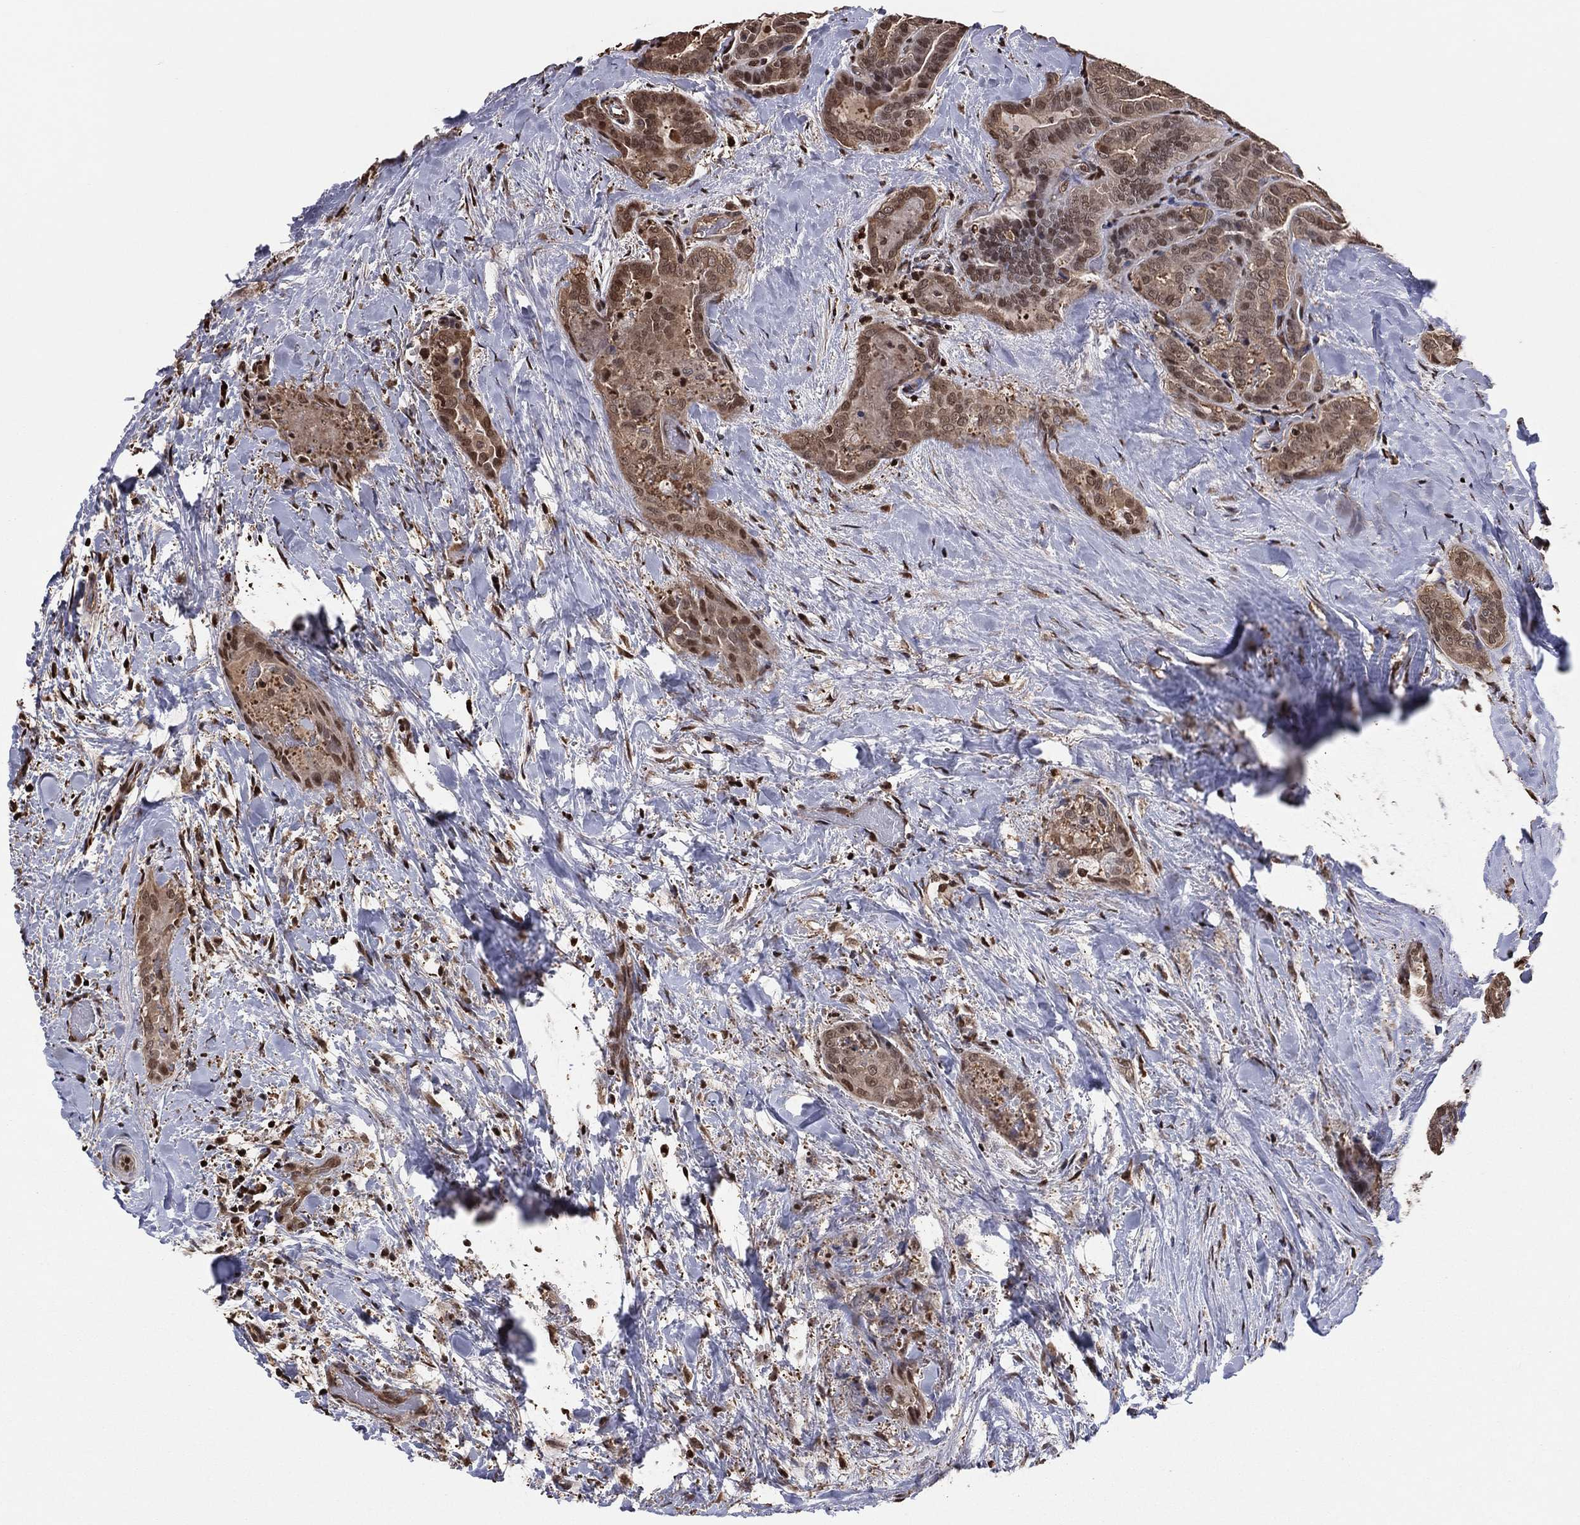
{"staining": {"intensity": "moderate", "quantity": "25%-75%", "location": "cytoplasmic/membranous,nuclear"}, "tissue": "thyroid cancer", "cell_type": "Tumor cells", "image_type": "cancer", "snomed": [{"axis": "morphology", "description": "Papillary adenocarcinoma, NOS"}, {"axis": "topography", "description": "Thyroid gland"}], "caption": "This is an image of immunohistochemistry (IHC) staining of thyroid cancer, which shows moderate expression in the cytoplasmic/membranous and nuclear of tumor cells.", "gene": "GAPDH", "patient": {"sex": "female", "age": 39}}